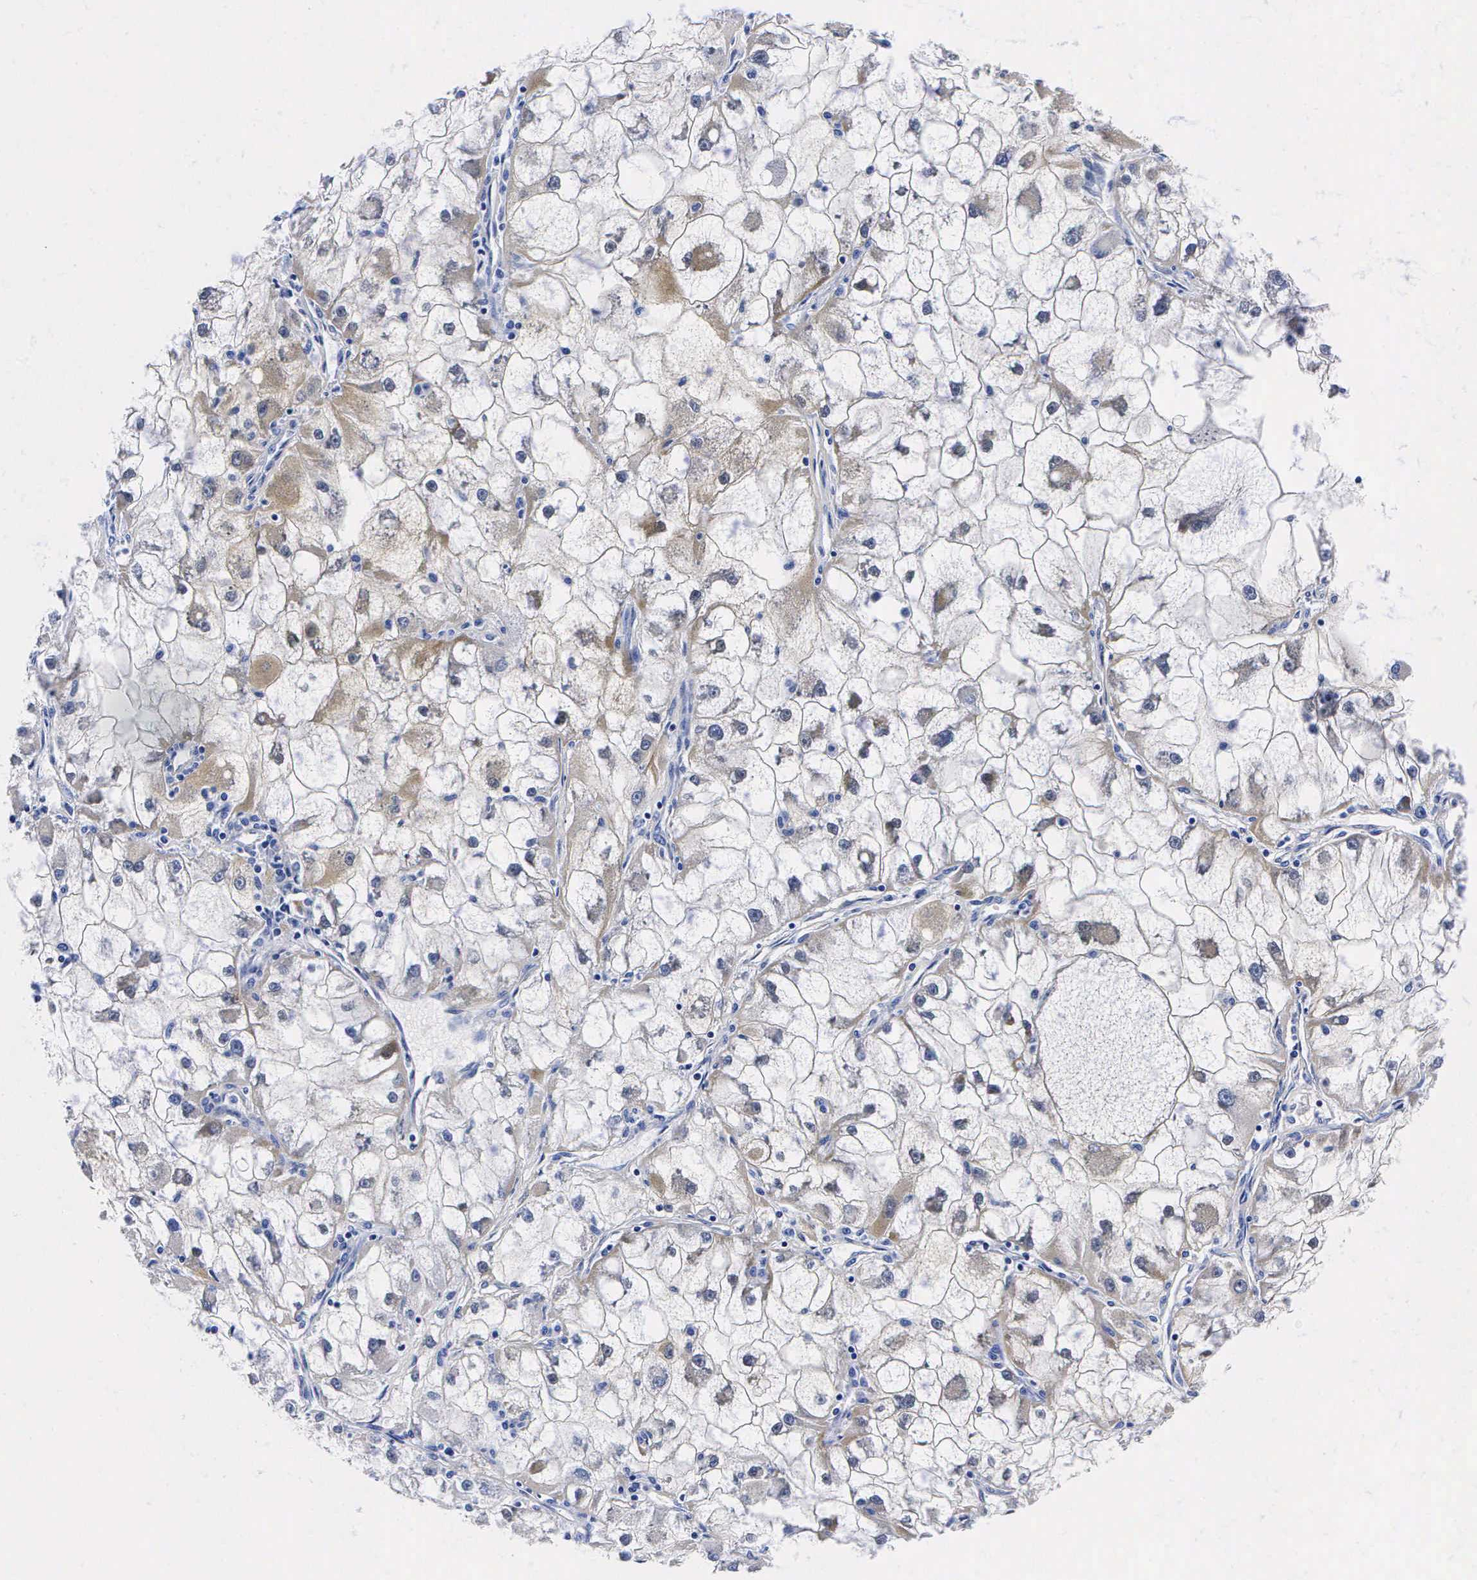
{"staining": {"intensity": "weak", "quantity": "<25%", "location": "cytoplasmic/membranous"}, "tissue": "renal cancer", "cell_type": "Tumor cells", "image_type": "cancer", "snomed": [{"axis": "morphology", "description": "Adenocarcinoma, NOS"}, {"axis": "topography", "description": "Kidney"}], "caption": "Immunohistochemical staining of renal cancer (adenocarcinoma) shows no significant positivity in tumor cells.", "gene": "ENO2", "patient": {"sex": "female", "age": 73}}